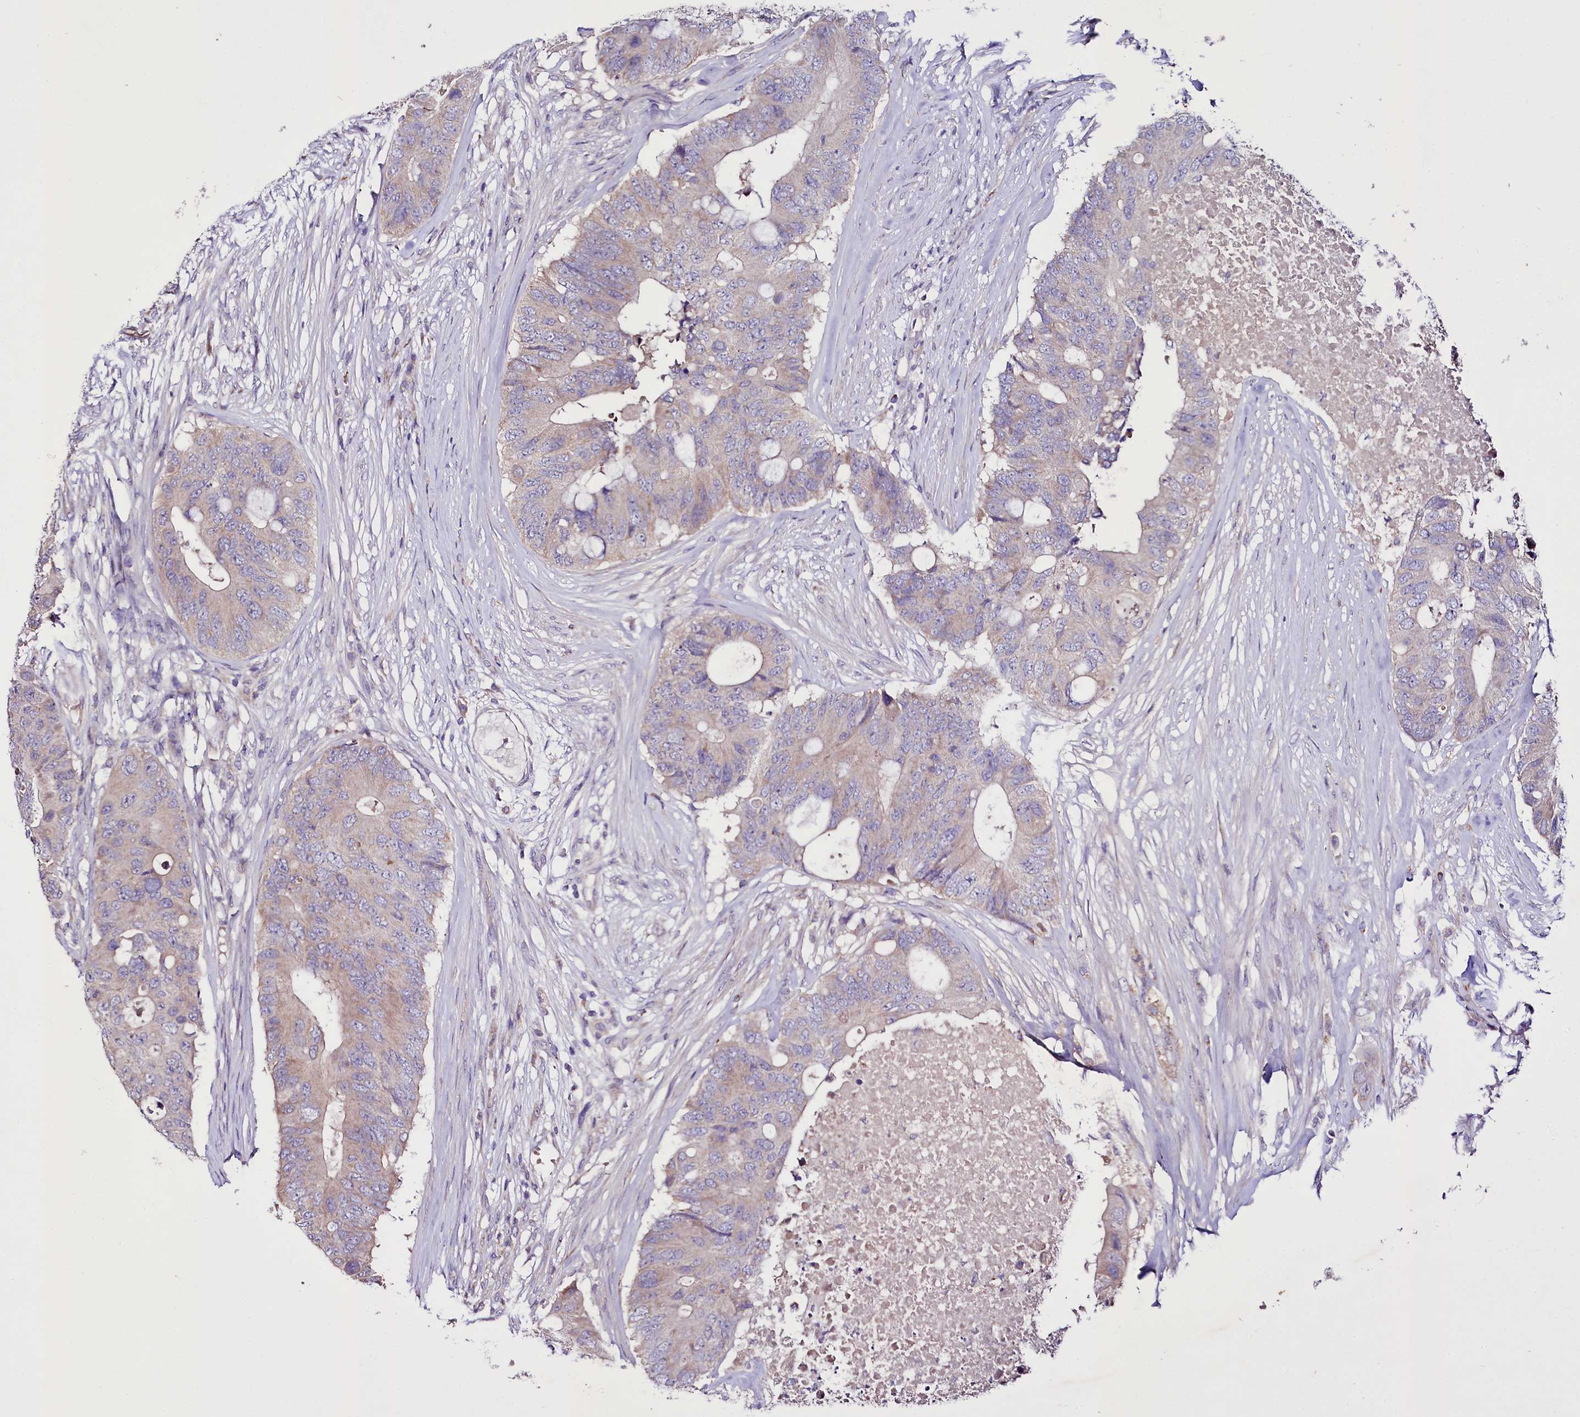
{"staining": {"intensity": "negative", "quantity": "none", "location": "none"}, "tissue": "colorectal cancer", "cell_type": "Tumor cells", "image_type": "cancer", "snomed": [{"axis": "morphology", "description": "Adenocarcinoma, NOS"}, {"axis": "topography", "description": "Colon"}], "caption": "A high-resolution histopathology image shows immunohistochemistry staining of colorectal cancer, which displays no significant expression in tumor cells.", "gene": "ZNF45", "patient": {"sex": "male", "age": 71}}